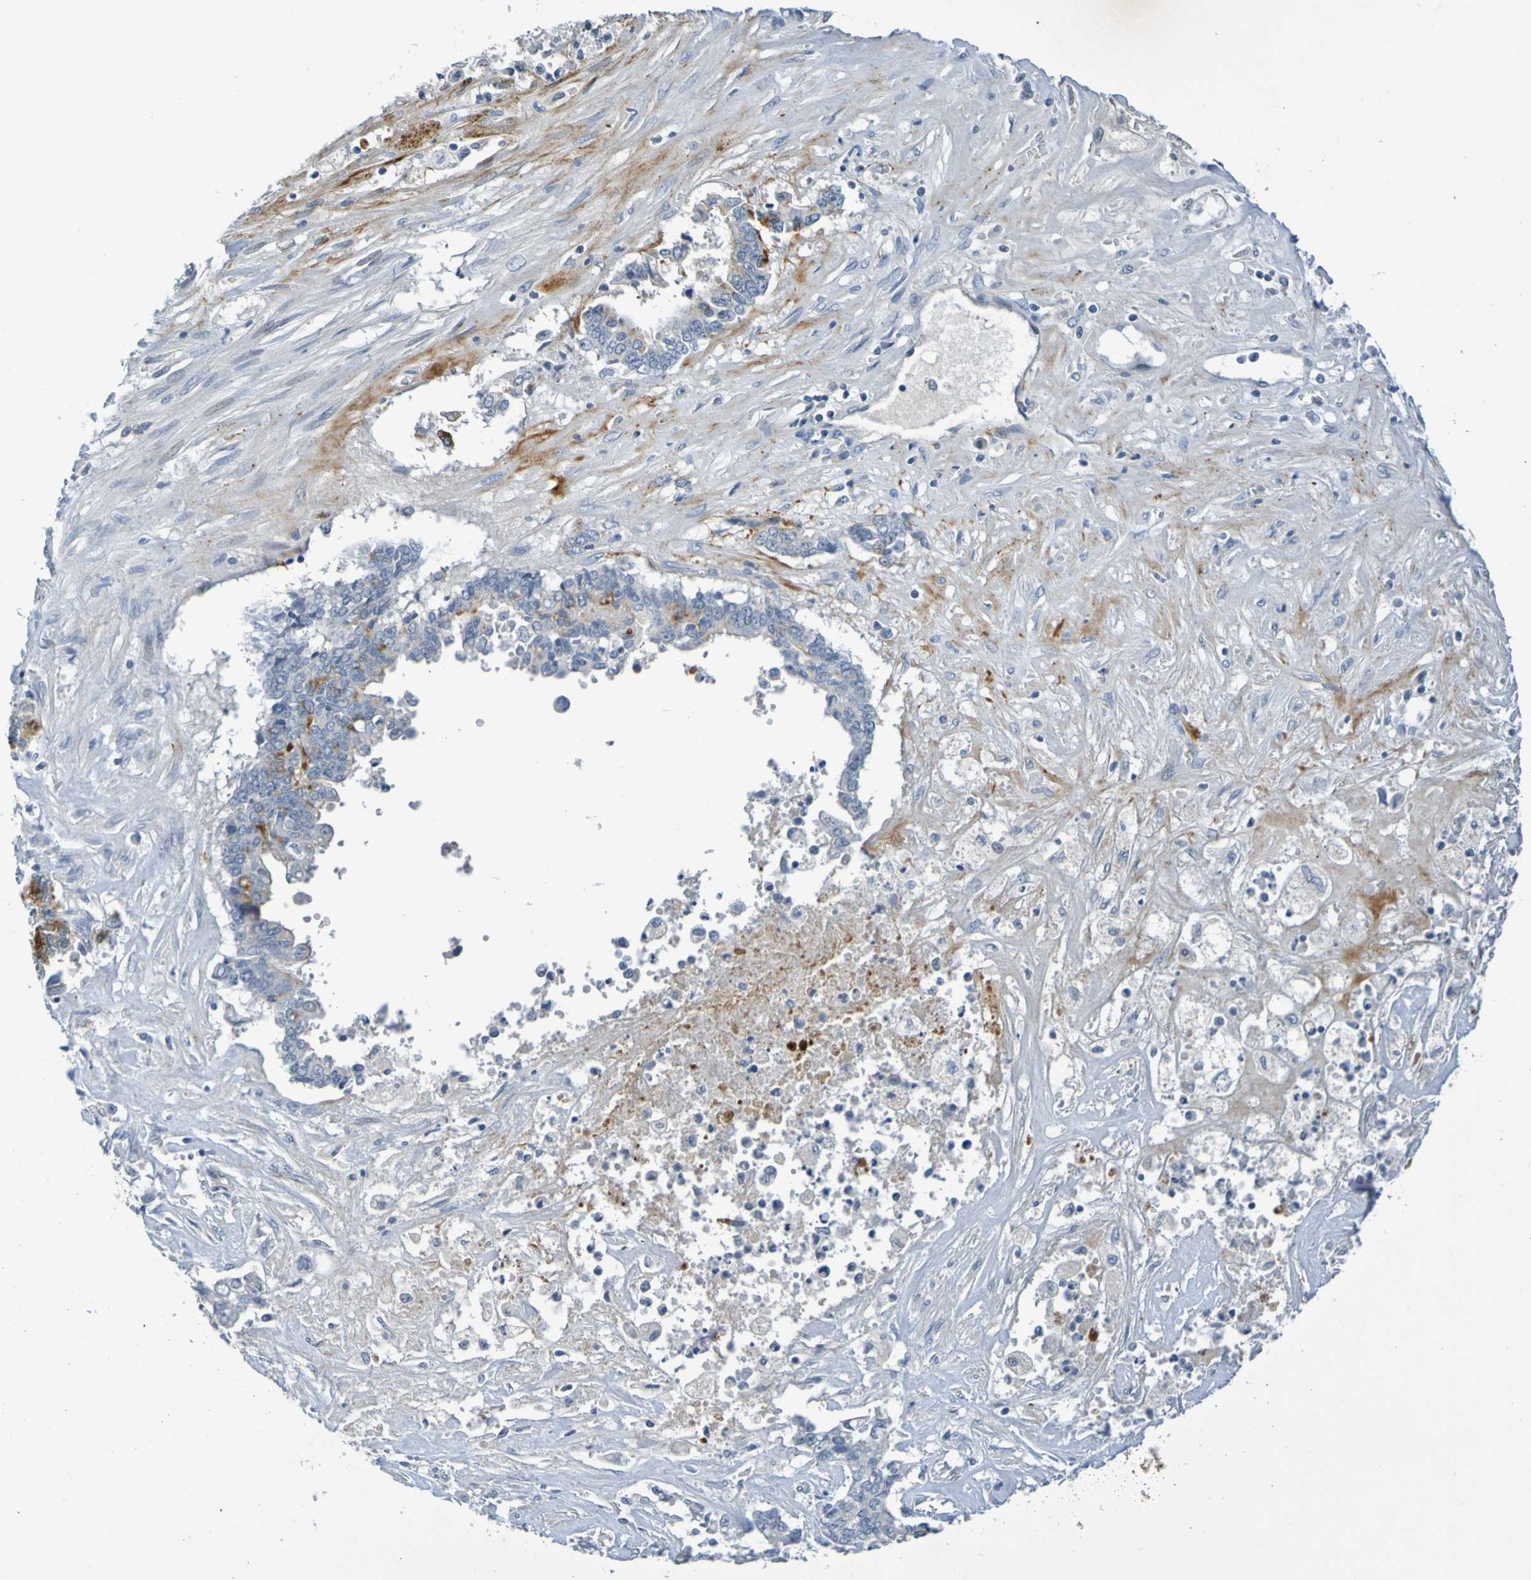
{"staining": {"intensity": "negative", "quantity": "none", "location": "none"}, "tissue": "liver cancer", "cell_type": "Tumor cells", "image_type": "cancer", "snomed": [{"axis": "morphology", "description": "Cholangiocarcinoma"}, {"axis": "topography", "description": "Liver"}], "caption": "Tumor cells are negative for brown protein staining in cholangiocarcinoma (liver).", "gene": "IL10", "patient": {"sex": "male", "age": 57}}